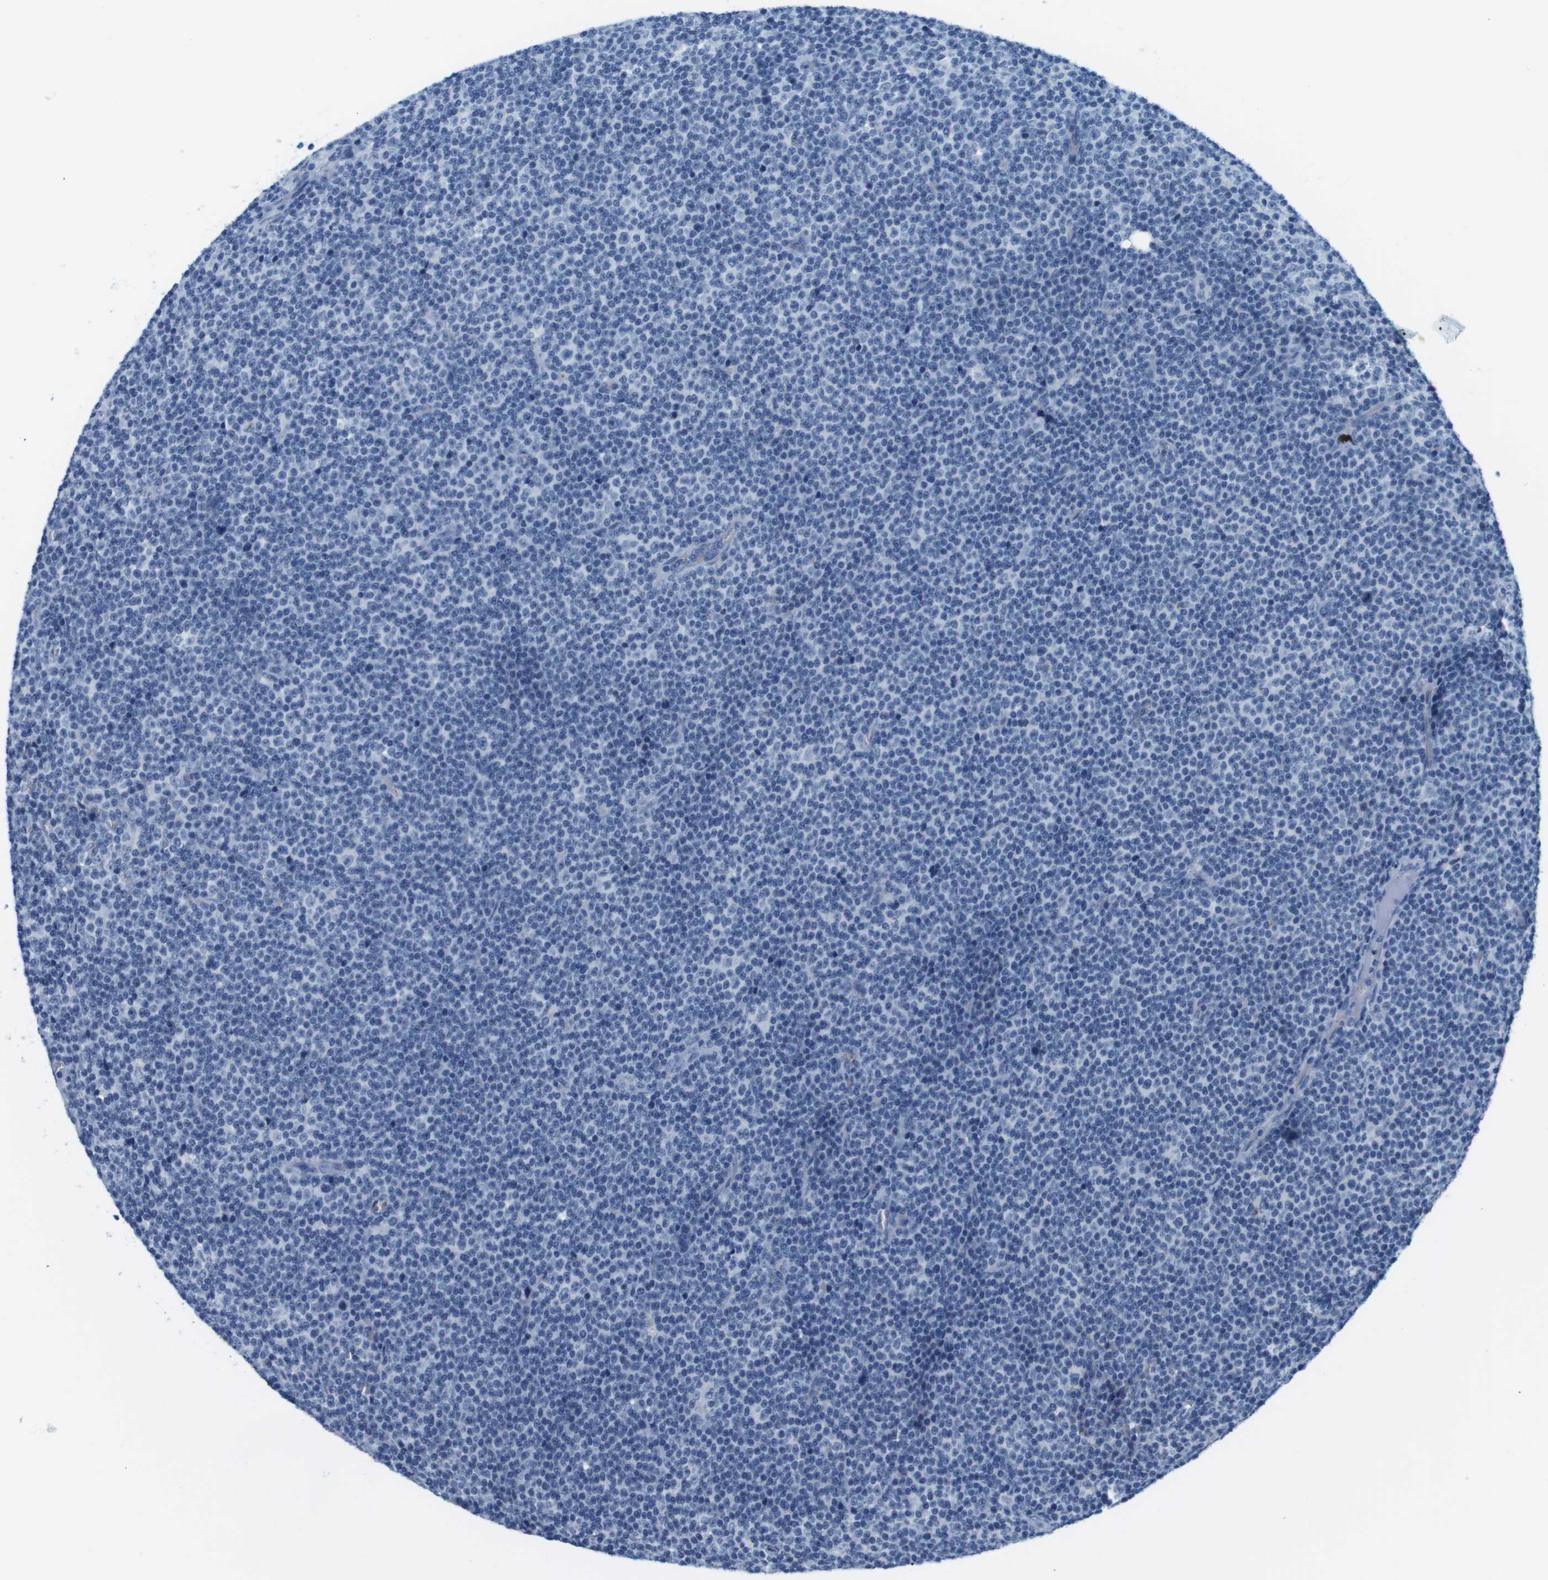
{"staining": {"intensity": "negative", "quantity": "none", "location": "none"}, "tissue": "lymphoma", "cell_type": "Tumor cells", "image_type": "cancer", "snomed": [{"axis": "morphology", "description": "Malignant lymphoma, non-Hodgkin's type, Low grade"}, {"axis": "topography", "description": "Lymph node"}], "caption": "DAB immunohistochemical staining of human malignant lymphoma, non-Hodgkin's type (low-grade) displays no significant expression in tumor cells.", "gene": "TFAP2C", "patient": {"sex": "female", "age": 67}}